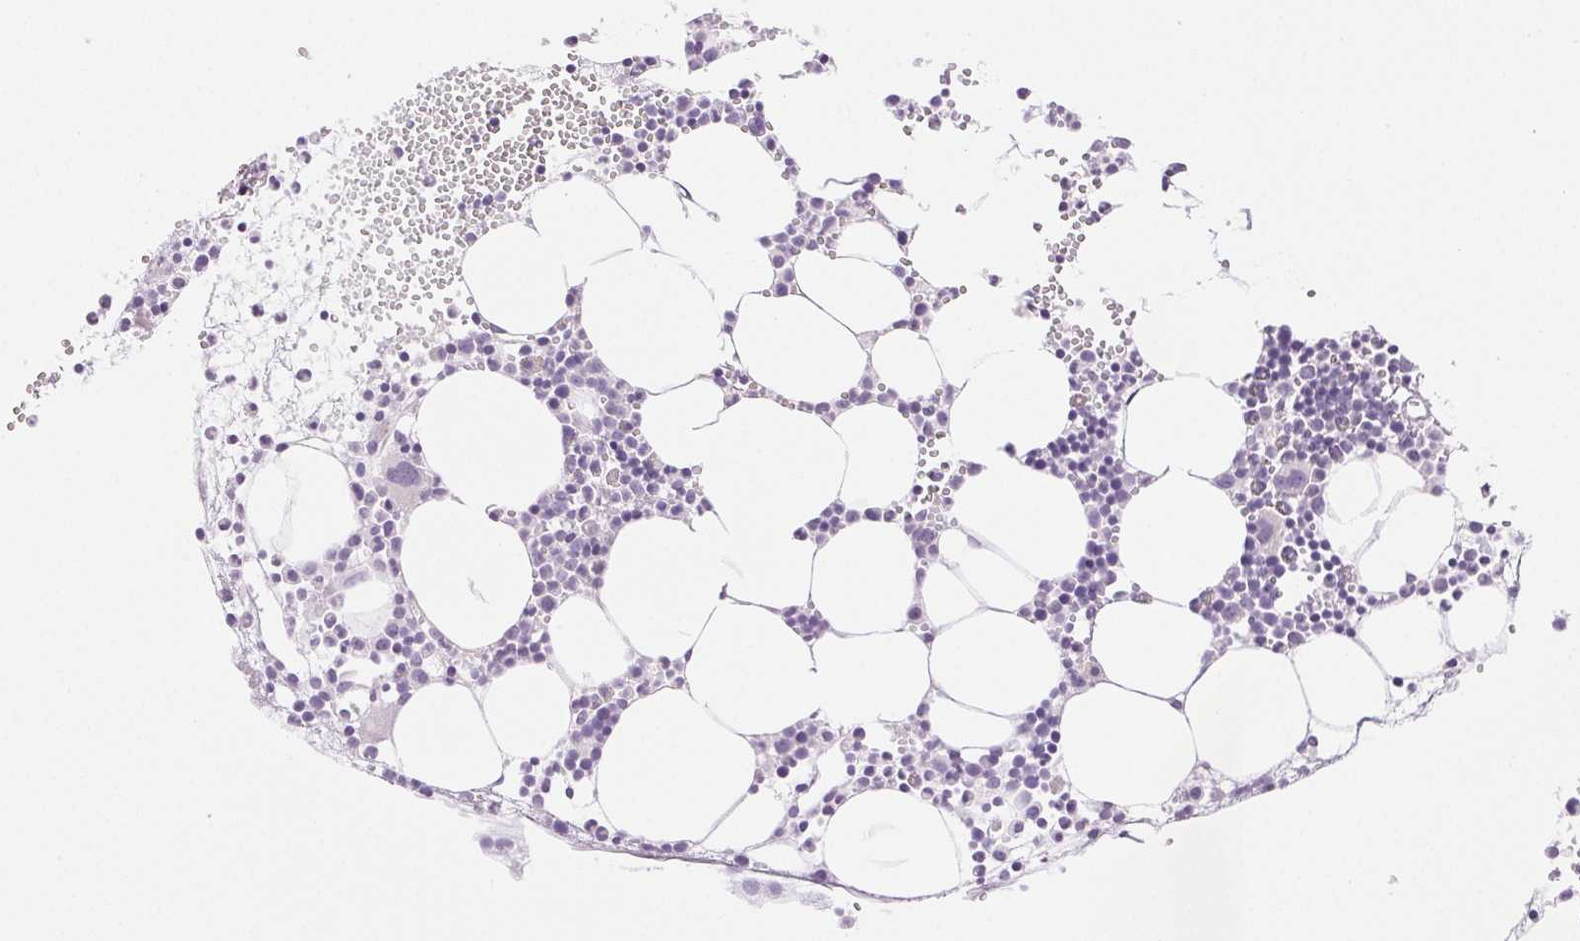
{"staining": {"intensity": "negative", "quantity": "none", "location": "none"}, "tissue": "bone marrow", "cell_type": "Hematopoietic cells", "image_type": "normal", "snomed": [{"axis": "morphology", "description": "Normal tissue, NOS"}, {"axis": "topography", "description": "Bone marrow"}], "caption": "This is an immunohistochemistry image of normal human bone marrow. There is no positivity in hematopoietic cells.", "gene": "SLC5A2", "patient": {"sex": "male", "age": 89}}